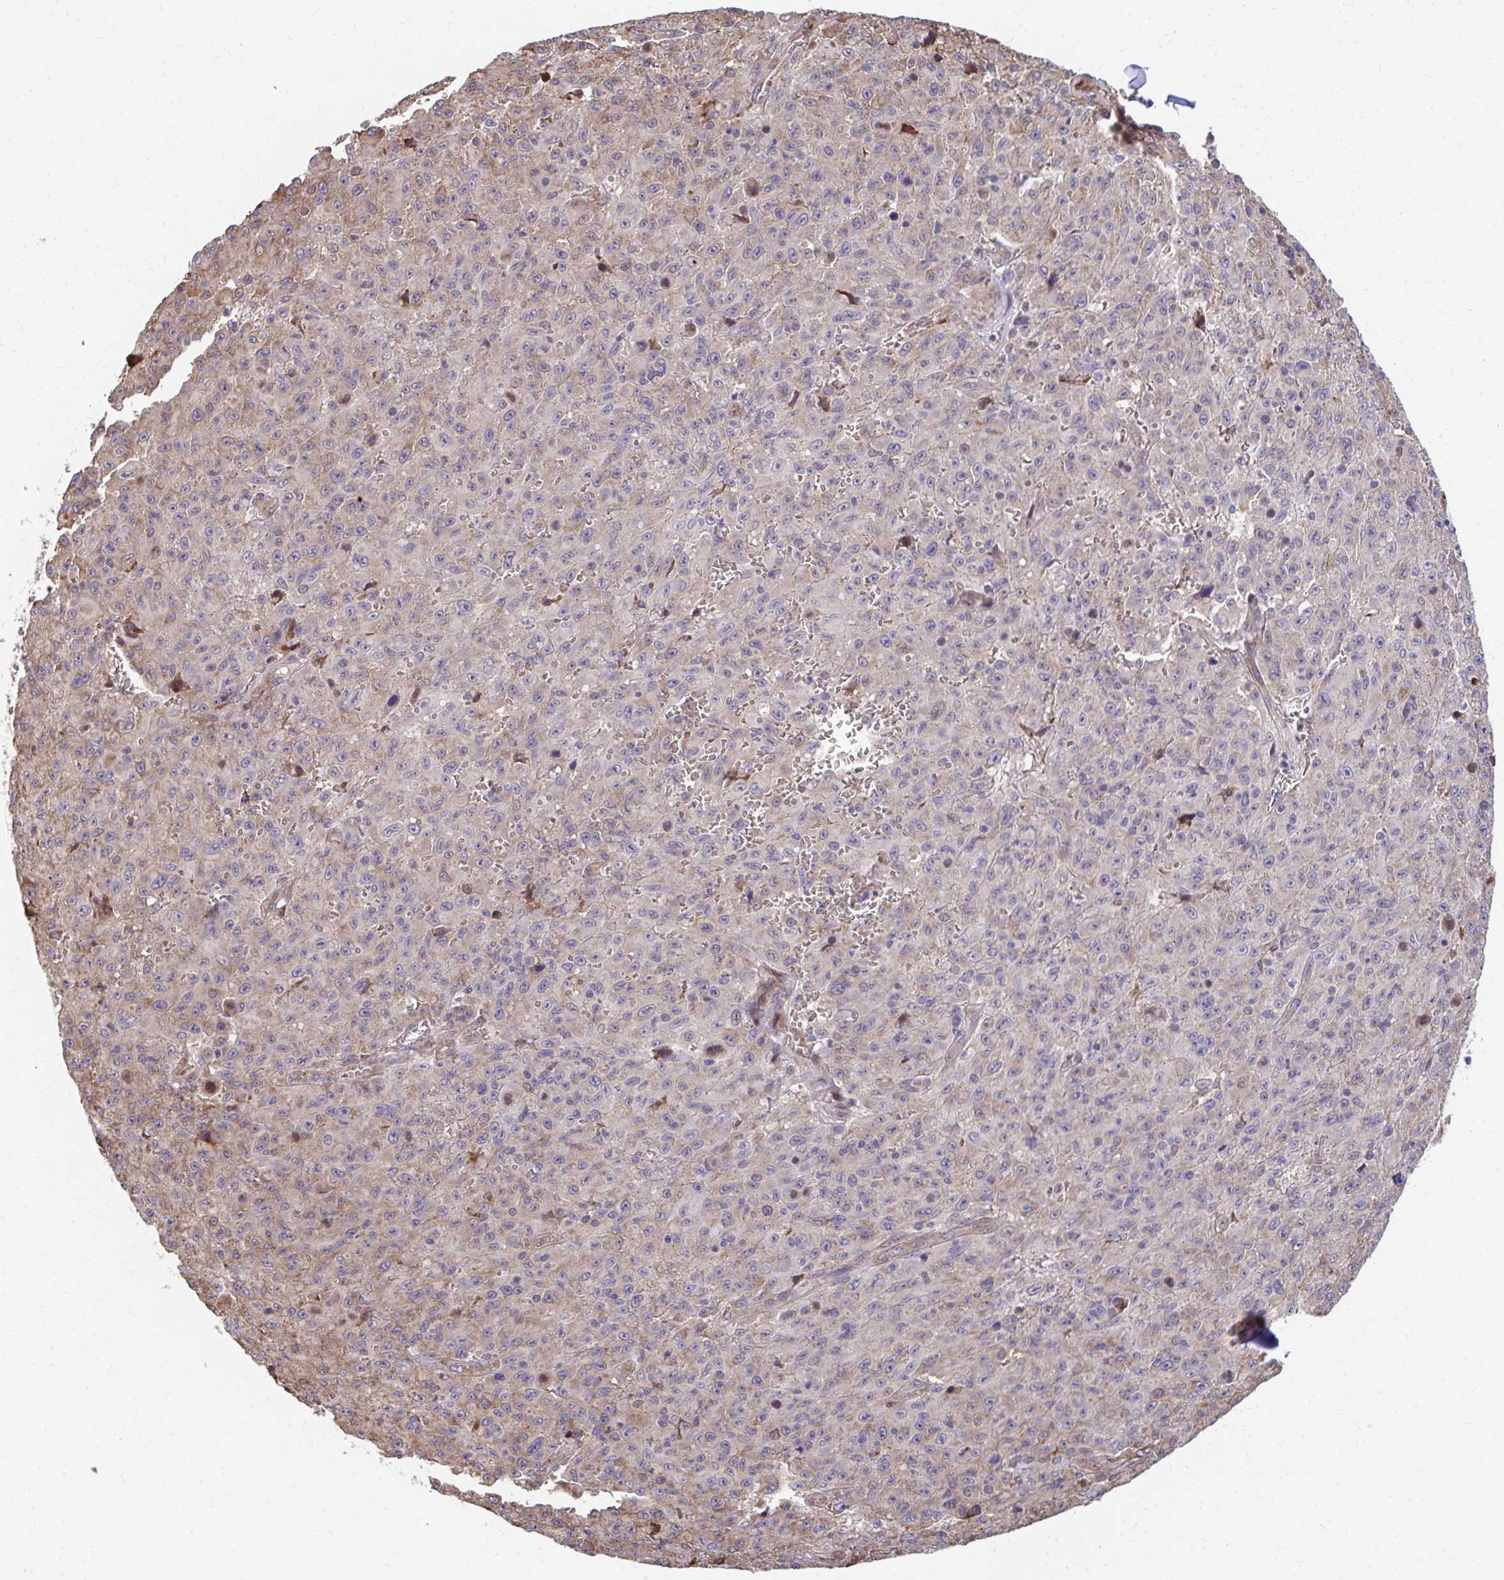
{"staining": {"intensity": "weak", "quantity": "<25%", "location": "cytoplasmic/membranous"}, "tissue": "melanoma", "cell_type": "Tumor cells", "image_type": "cancer", "snomed": [{"axis": "morphology", "description": "Malignant melanoma, NOS"}, {"axis": "topography", "description": "Skin"}], "caption": "The immunohistochemistry histopathology image has no significant expression in tumor cells of malignant melanoma tissue. The staining is performed using DAB (3,3'-diaminobenzidine) brown chromogen with nuclei counter-stained in using hematoxylin.", "gene": "ZNF778", "patient": {"sex": "male", "age": 46}}